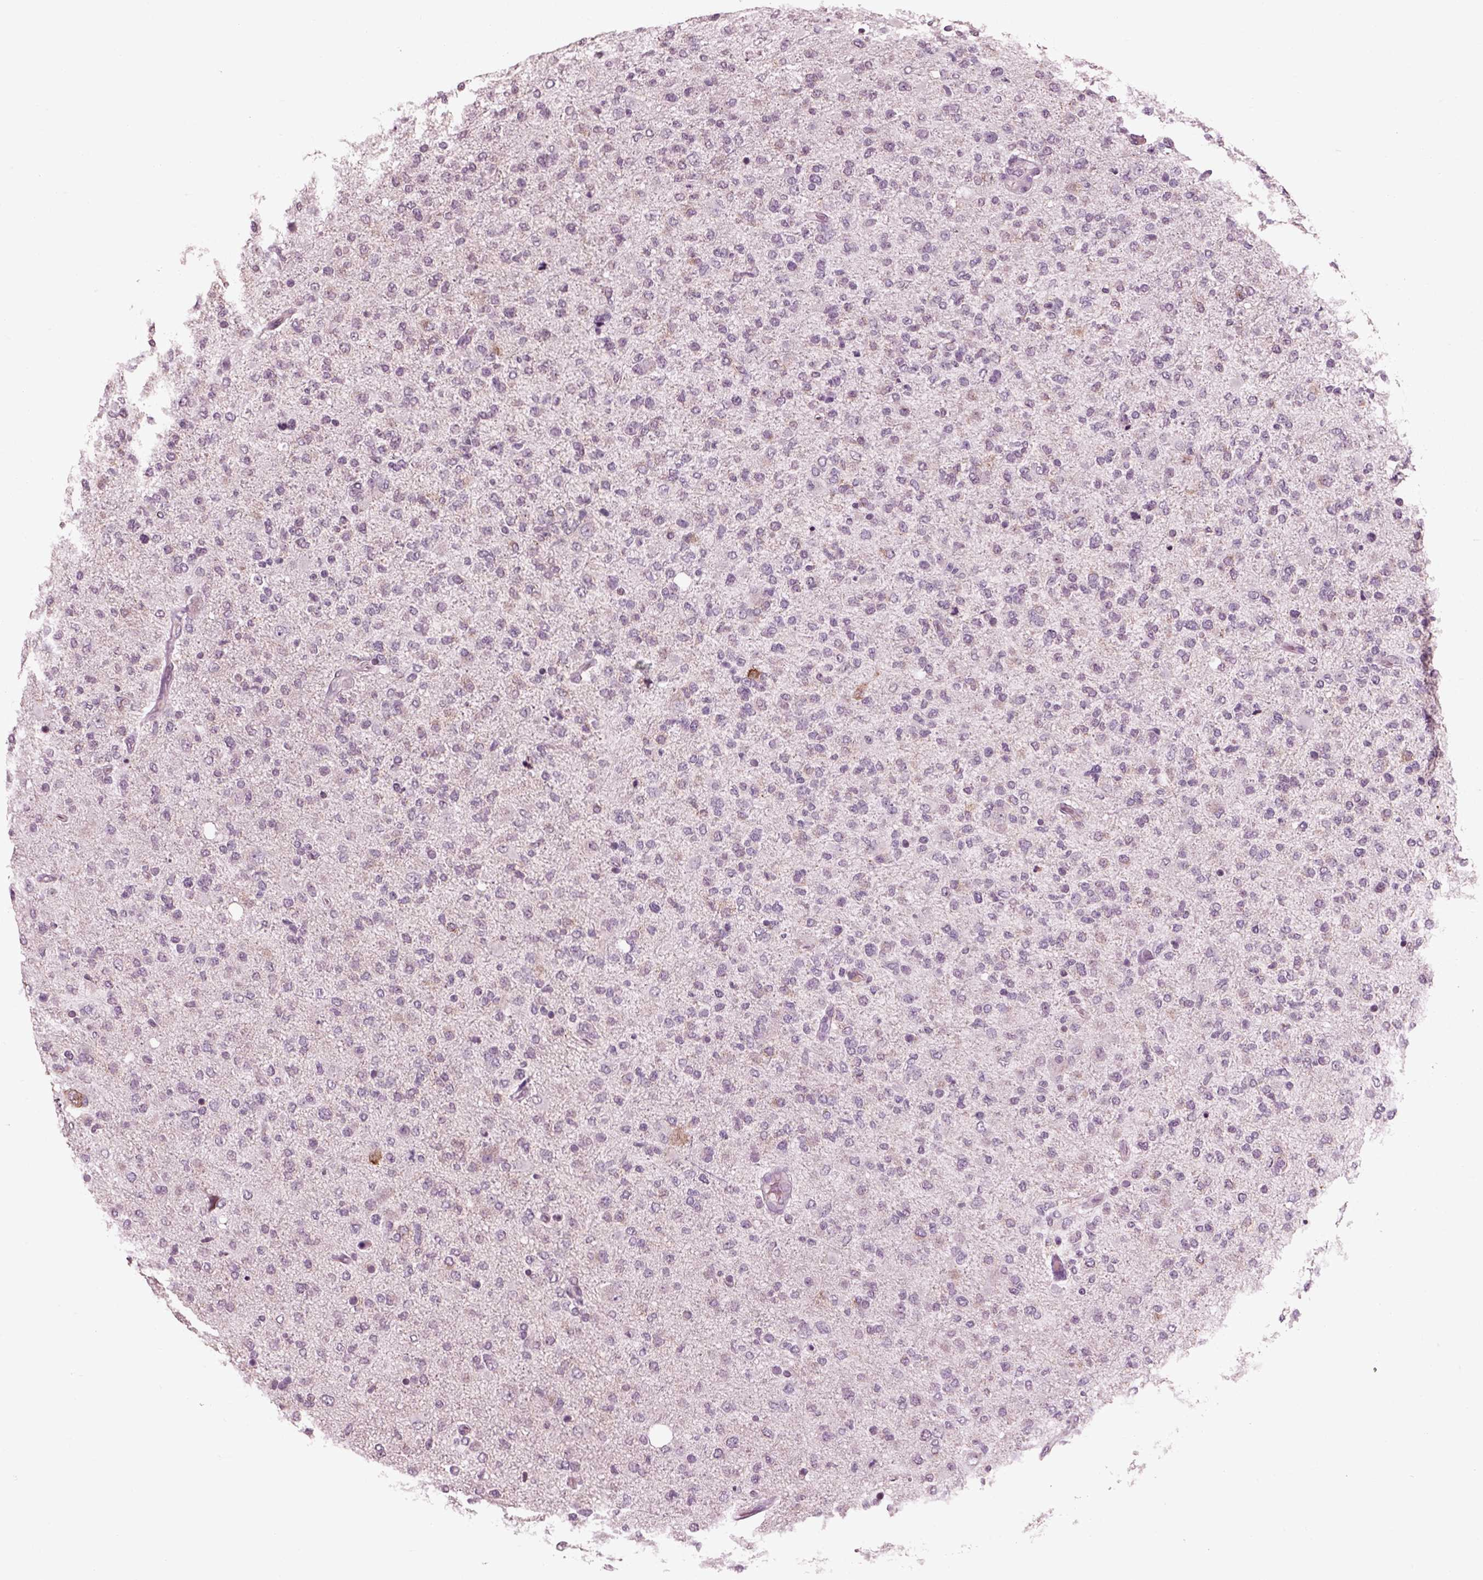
{"staining": {"intensity": "negative", "quantity": "none", "location": "none"}, "tissue": "glioma", "cell_type": "Tumor cells", "image_type": "cancer", "snomed": [{"axis": "morphology", "description": "Glioma, malignant, High grade"}, {"axis": "topography", "description": "Cerebral cortex"}], "caption": "Image shows no protein expression in tumor cells of malignant glioma (high-grade) tissue. The staining was performed using DAB to visualize the protein expression in brown, while the nuclei were stained in blue with hematoxylin (Magnification: 20x).", "gene": "CHGB", "patient": {"sex": "male", "age": 70}}